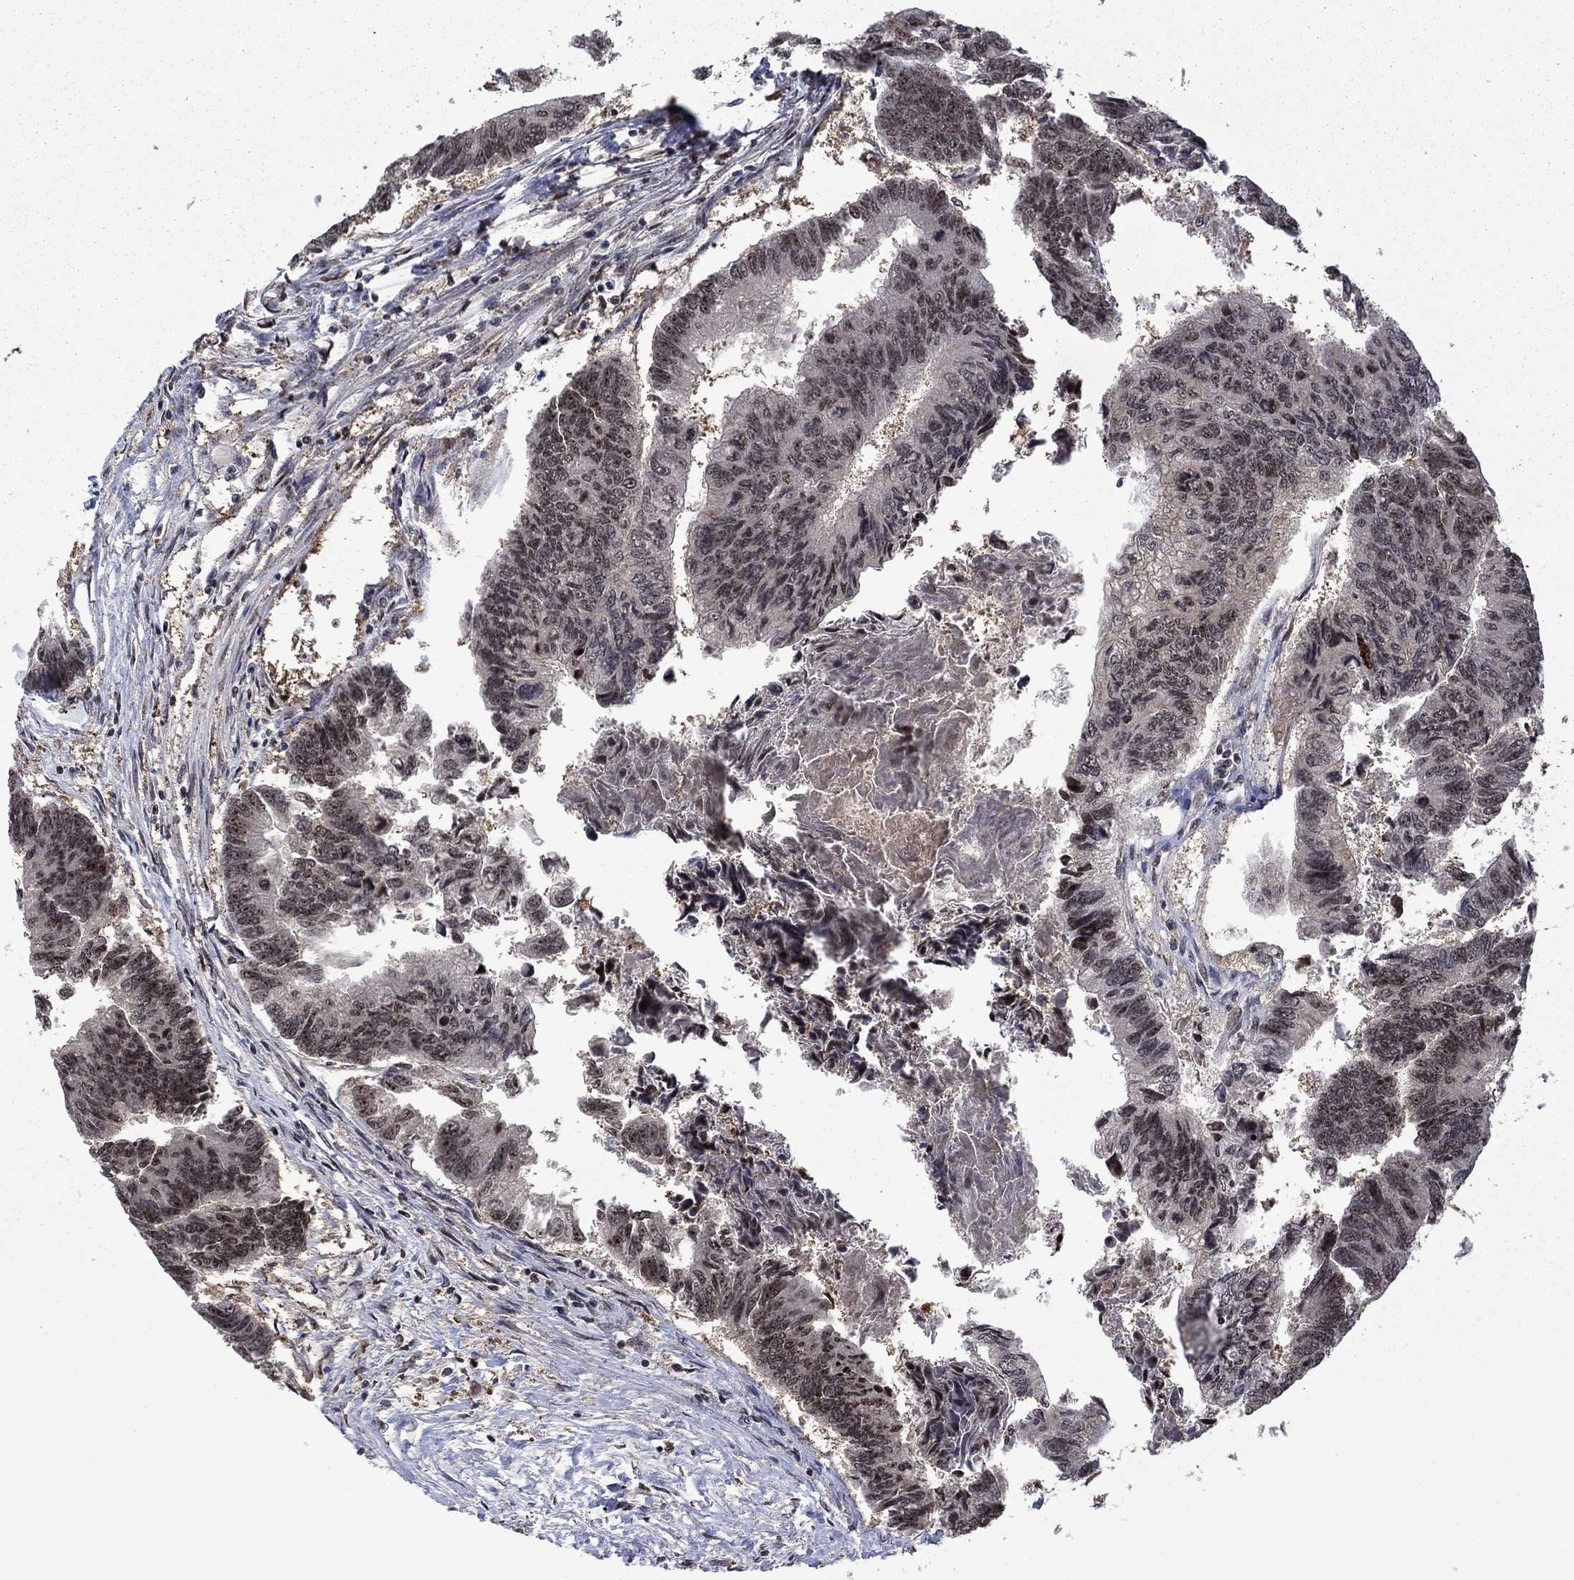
{"staining": {"intensity": "negative", "quantity": "none", "location": "none"}, "tissue": "colorectal cancer", "cell_type": "Tumor cells", "image_type": "cancer", "snomed": [{"axis": "morphology", "description": "Adenocarcinoma, NOS"}, {"axis": "topography", "description": "Colon"}], "caption": "The immunohistochemistry (IHC) image has no significant expression in tumor cells of colorectal adenocarcinoma tissue.", "gene": "FBL", "patient": {"sex": "female", "age": 65}}